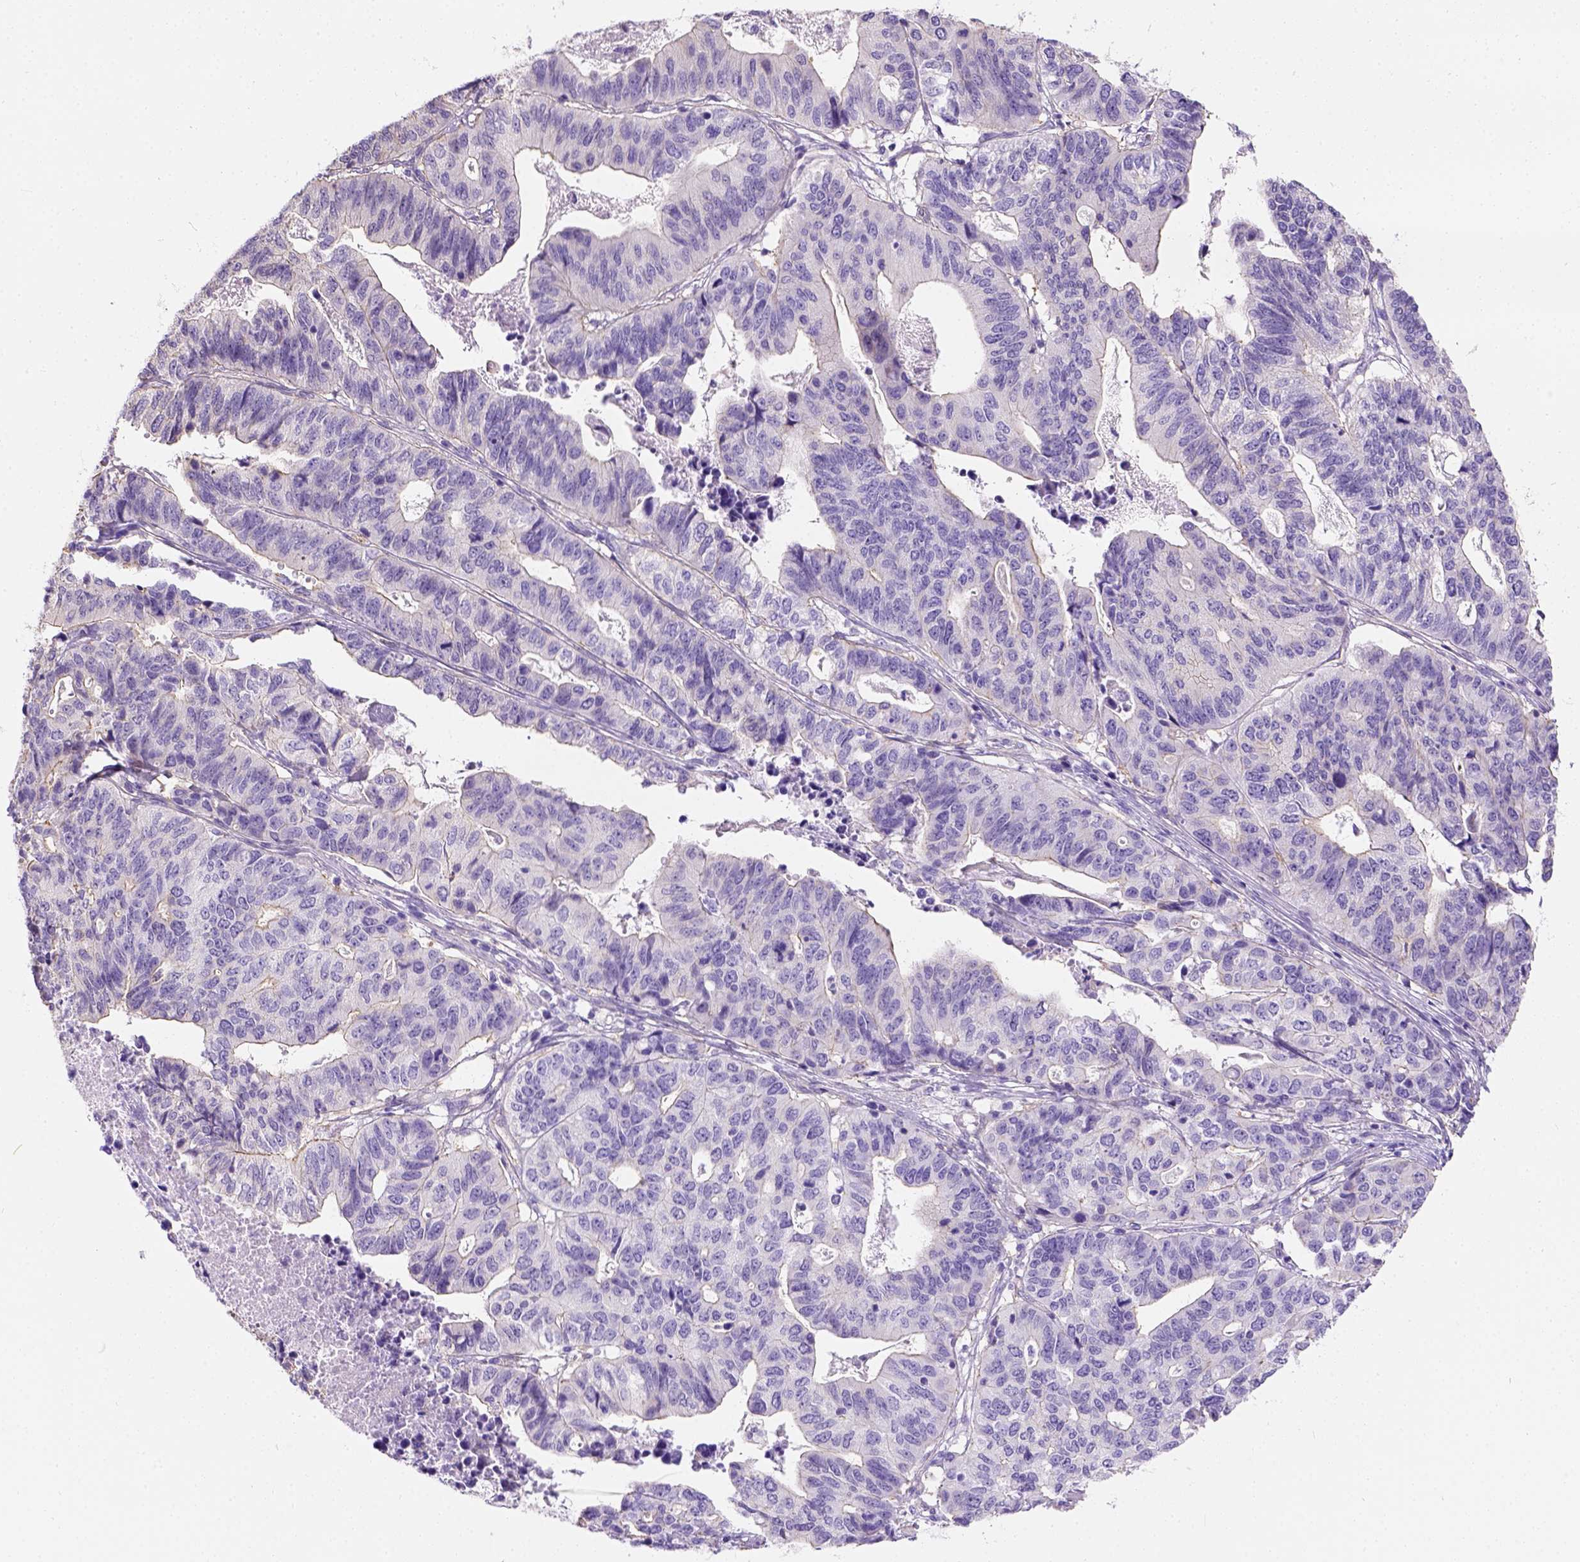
{"staining": {"intensity": "negative", "quantity": "none", "location": "none"}, "tissue": "stomach cancer", "cell_type": "Tumor cells", "image_type": "cancer", "snomed": [{"axis": "morphology", "description": "Adenocarcinoma, NOS"}, {"axis": "topography", "description": "Stomach, upper"}], "caption": "Immunohistochemistry (IHC) micrograph of neoplastic tissue: stomach cancer (adenocarcinoma) stained with DAB displays no significant protein staining in tumor cells.", "gene": "PHF7", "patient": {"sex": "female", "age": 67}}